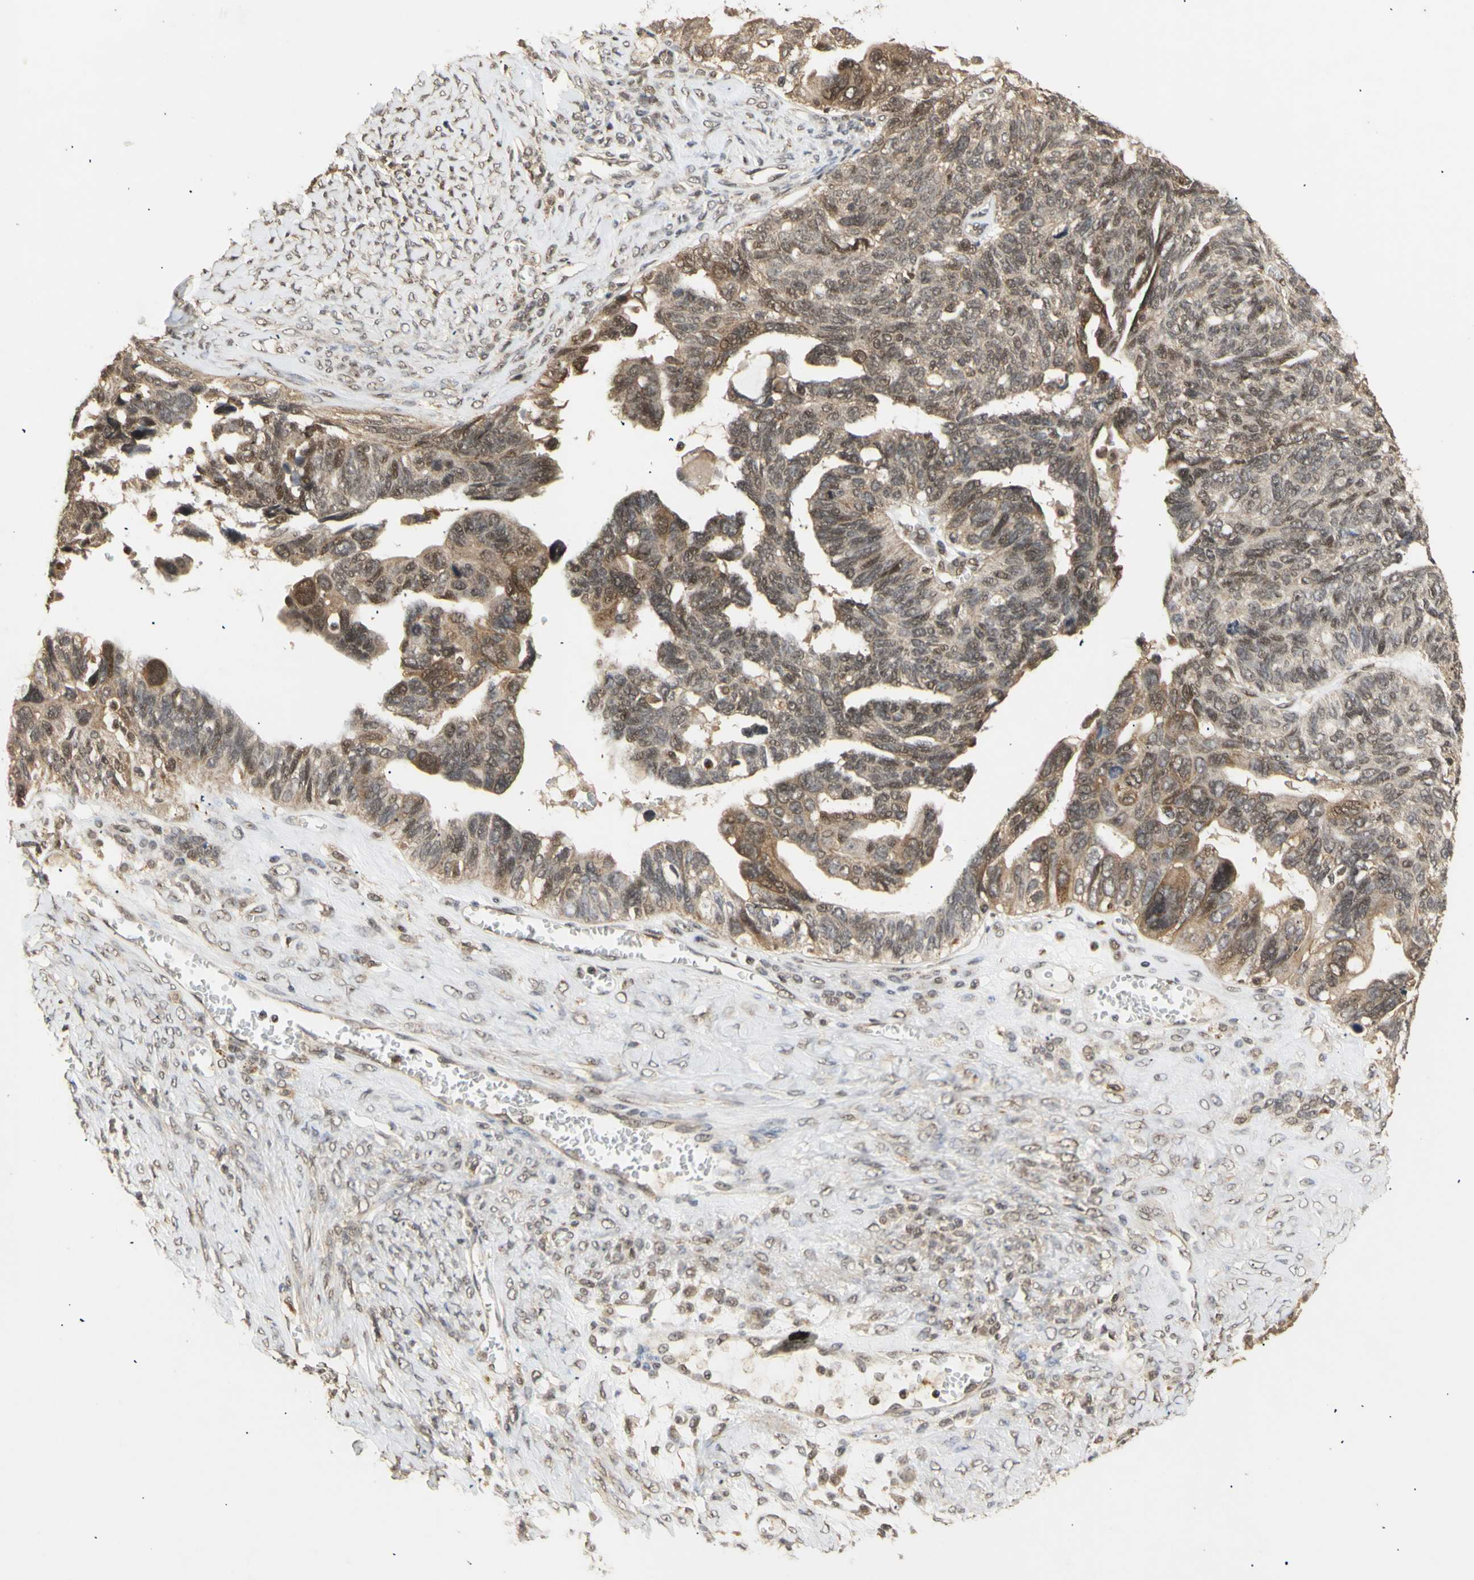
{"staining": {"intensity": "weak", "quantity": ">75%", "location": "cytoplasmic/membranous,nuclear"}, "tissue": "ovarian cancer", "cell_type": "Tumor cells", "image_type": "cancer", "snomed": [{"axis": "morphology", "description": "Cystadenocarcinoma, serous, NOS"}, {"axis": "topography", "description": "Ovary"}], "caption": "Immunohistochemistry (IHC) (DAB (3,3'-diaminobenzidine)) staining of human ovarian cancer (serous cystadenocarcinoma) displays weak cytoplasmic/membranous and nuclear protein expression in approximately >75% of tumor cells.", "gene": "GTF2E2", "patient": {"sex": "female", "age": 79}}